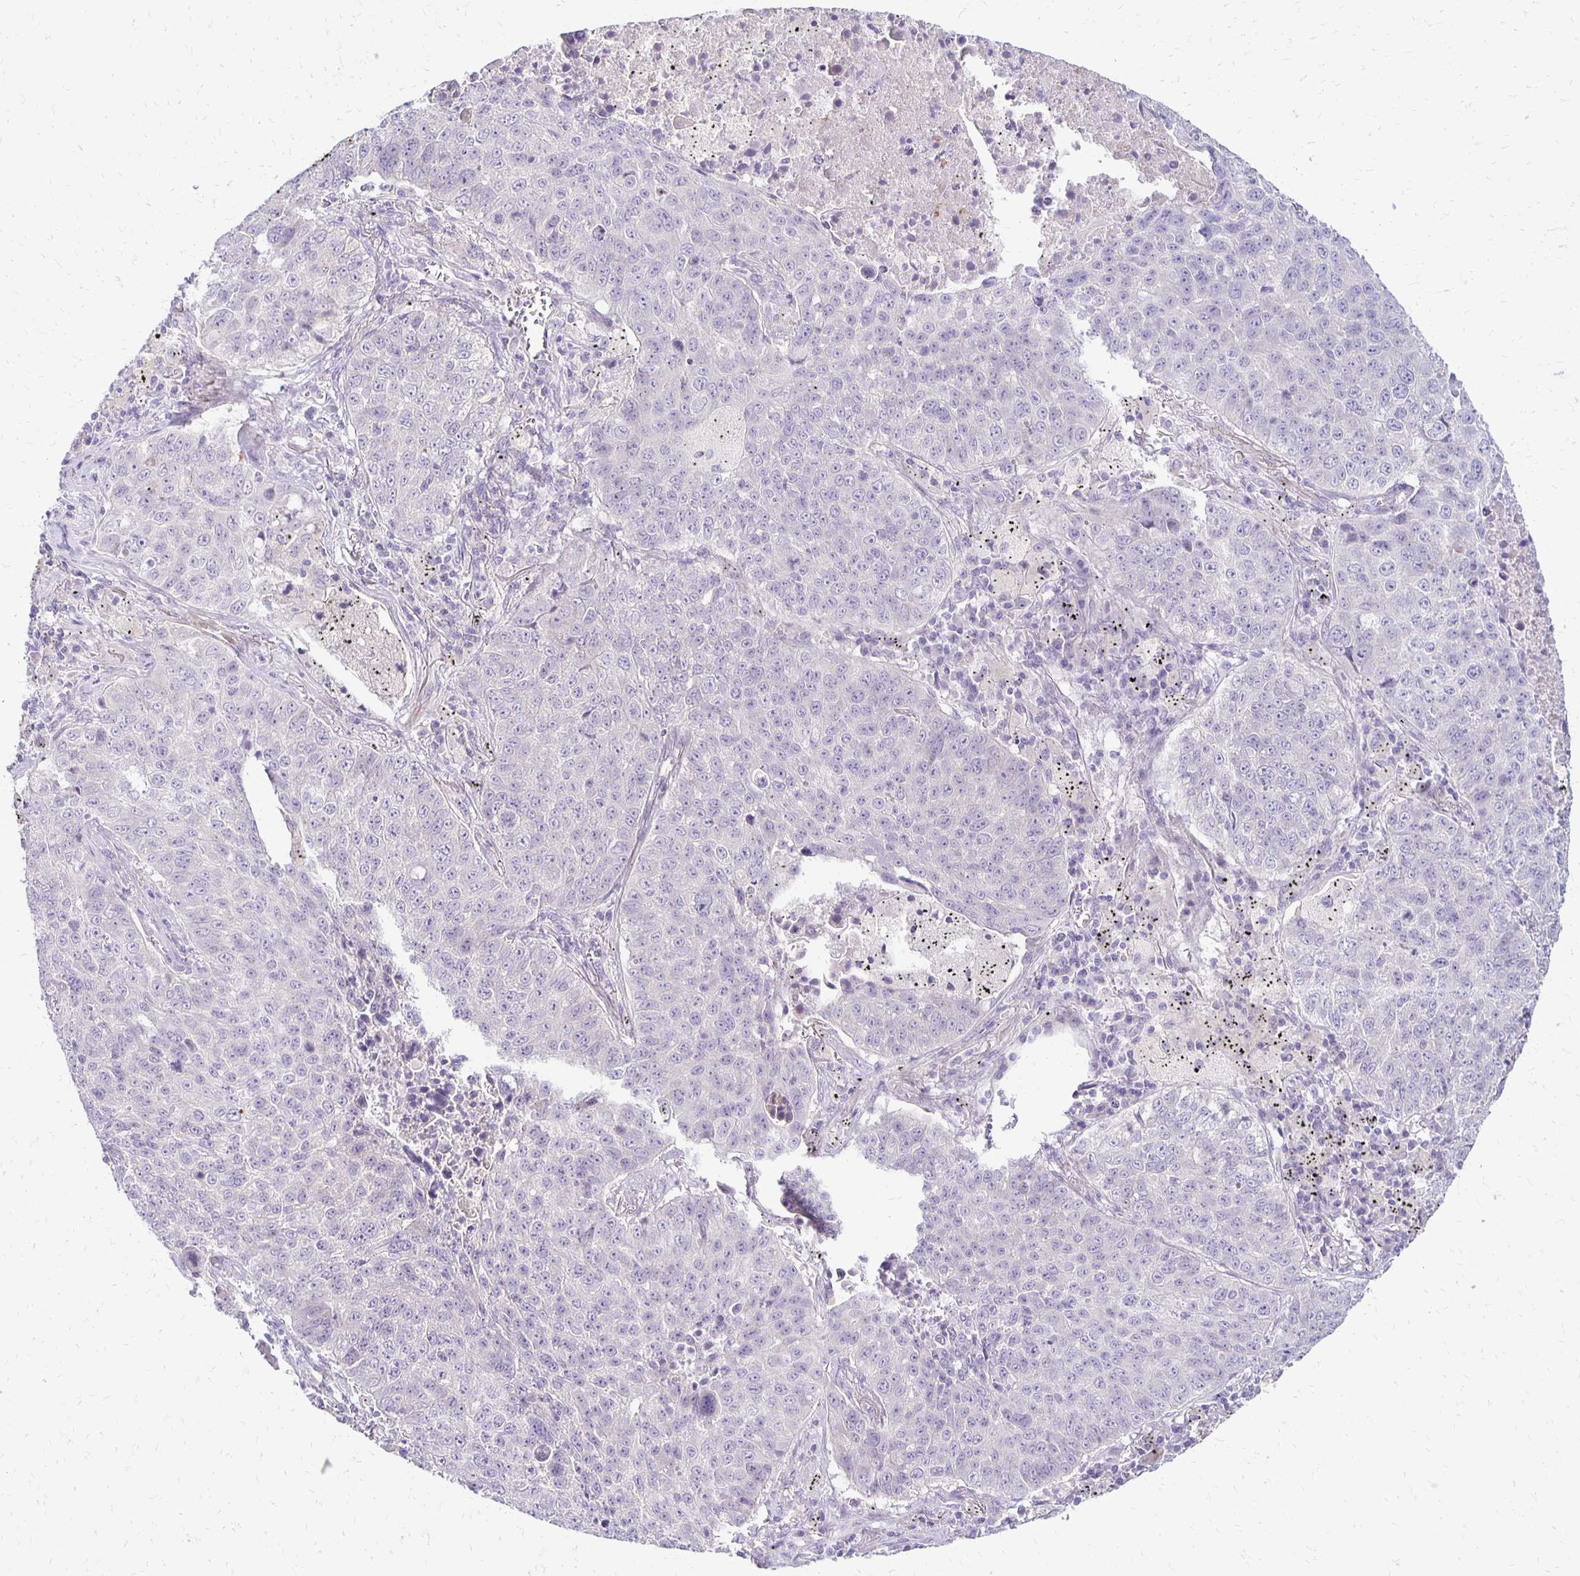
{"staining": {"intensity": "negative", "quantity": "none", "location": "none"}, "tissue": "lung cancer", "cell_type": "Tumor cells", "image_type": "cancer", "snomed": [{"axis": "morphology", "description": "Normal morphology"}, {"axis": "morphology", "description": "Aneuploidy"}, {"axis": "morphology", "description": "Squamous cell carcinoma, NOS"}, {"axis": "topography", "description": "Lymph node"}, {"axis": "topography", "description": "Lung"}], "caption": "This photomicrograph is of lung squamous cell carcinoma stained with immunohistochemistry to label a protein in brown with the nuclei are counter-stained blue. There is no positivity in tumor cells. Nuclei are stained in blue.", "gene": "KATNBL1", "patient": {"sex": "female", "age": 76}}